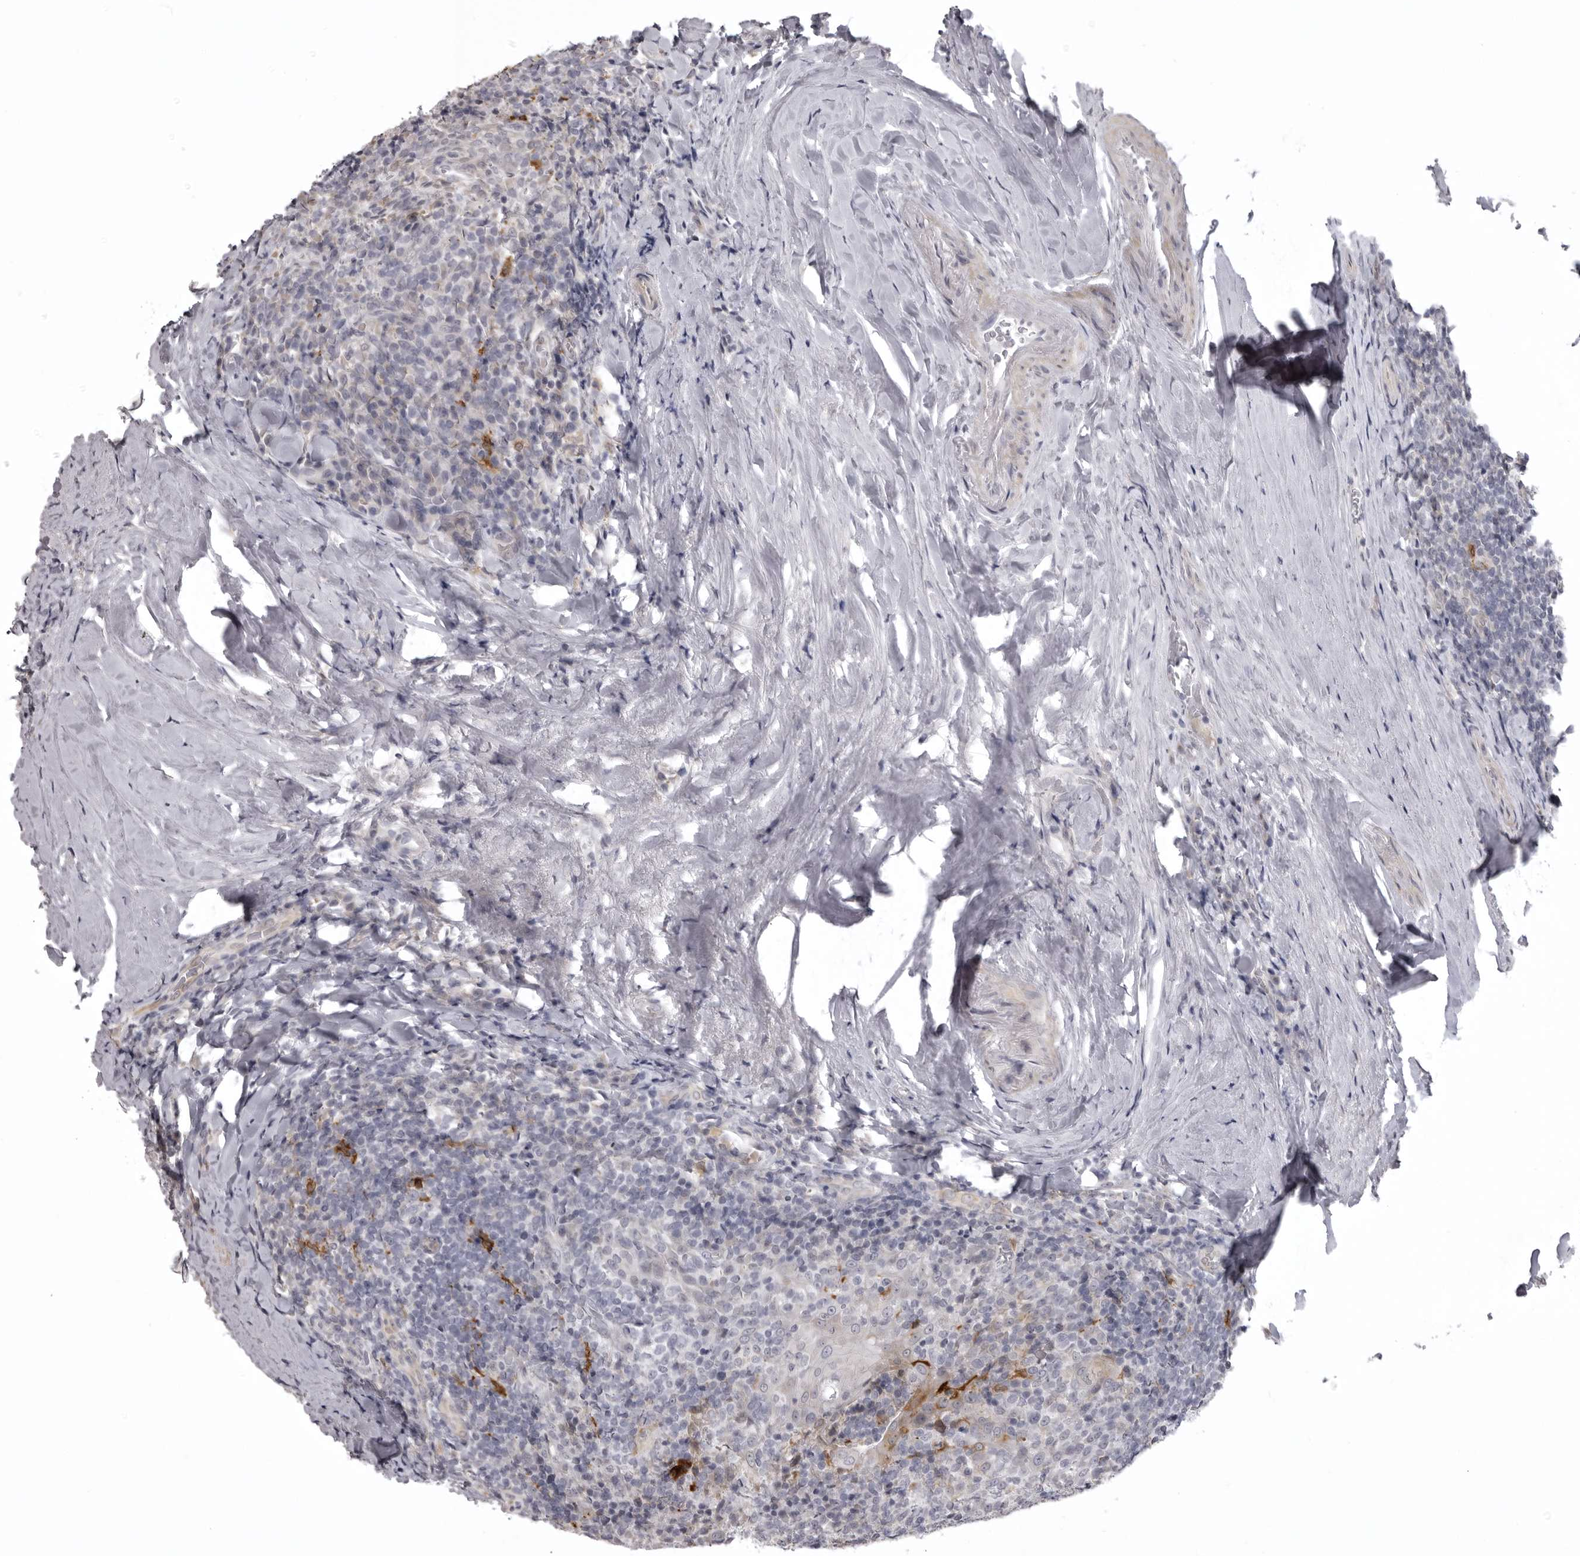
{"staining": {"intensity": "strong", "quantity": "<25%", "location": "cytoplasmic/membranous"}, "tissue": "tonsil", "cell_type": "Germinal center cells", "image_type": "normal", "snomed": [{"axis": "morphology", "description": "Normal tissue, NOS"}, {"axis": "topography", "description": "Tonsil"}], "caption": "Protein staining demonstrates strong cytoplasmic/membranous staining in approximately <25% of germinal center cells in unremarkable tonsil. (Stains: DAB in brown, nuclei in blue, Microscopy: brightfield microscopy at high magnification).", "gene": "NCEH1", "patient": {"sex": "male", "age": 37}}